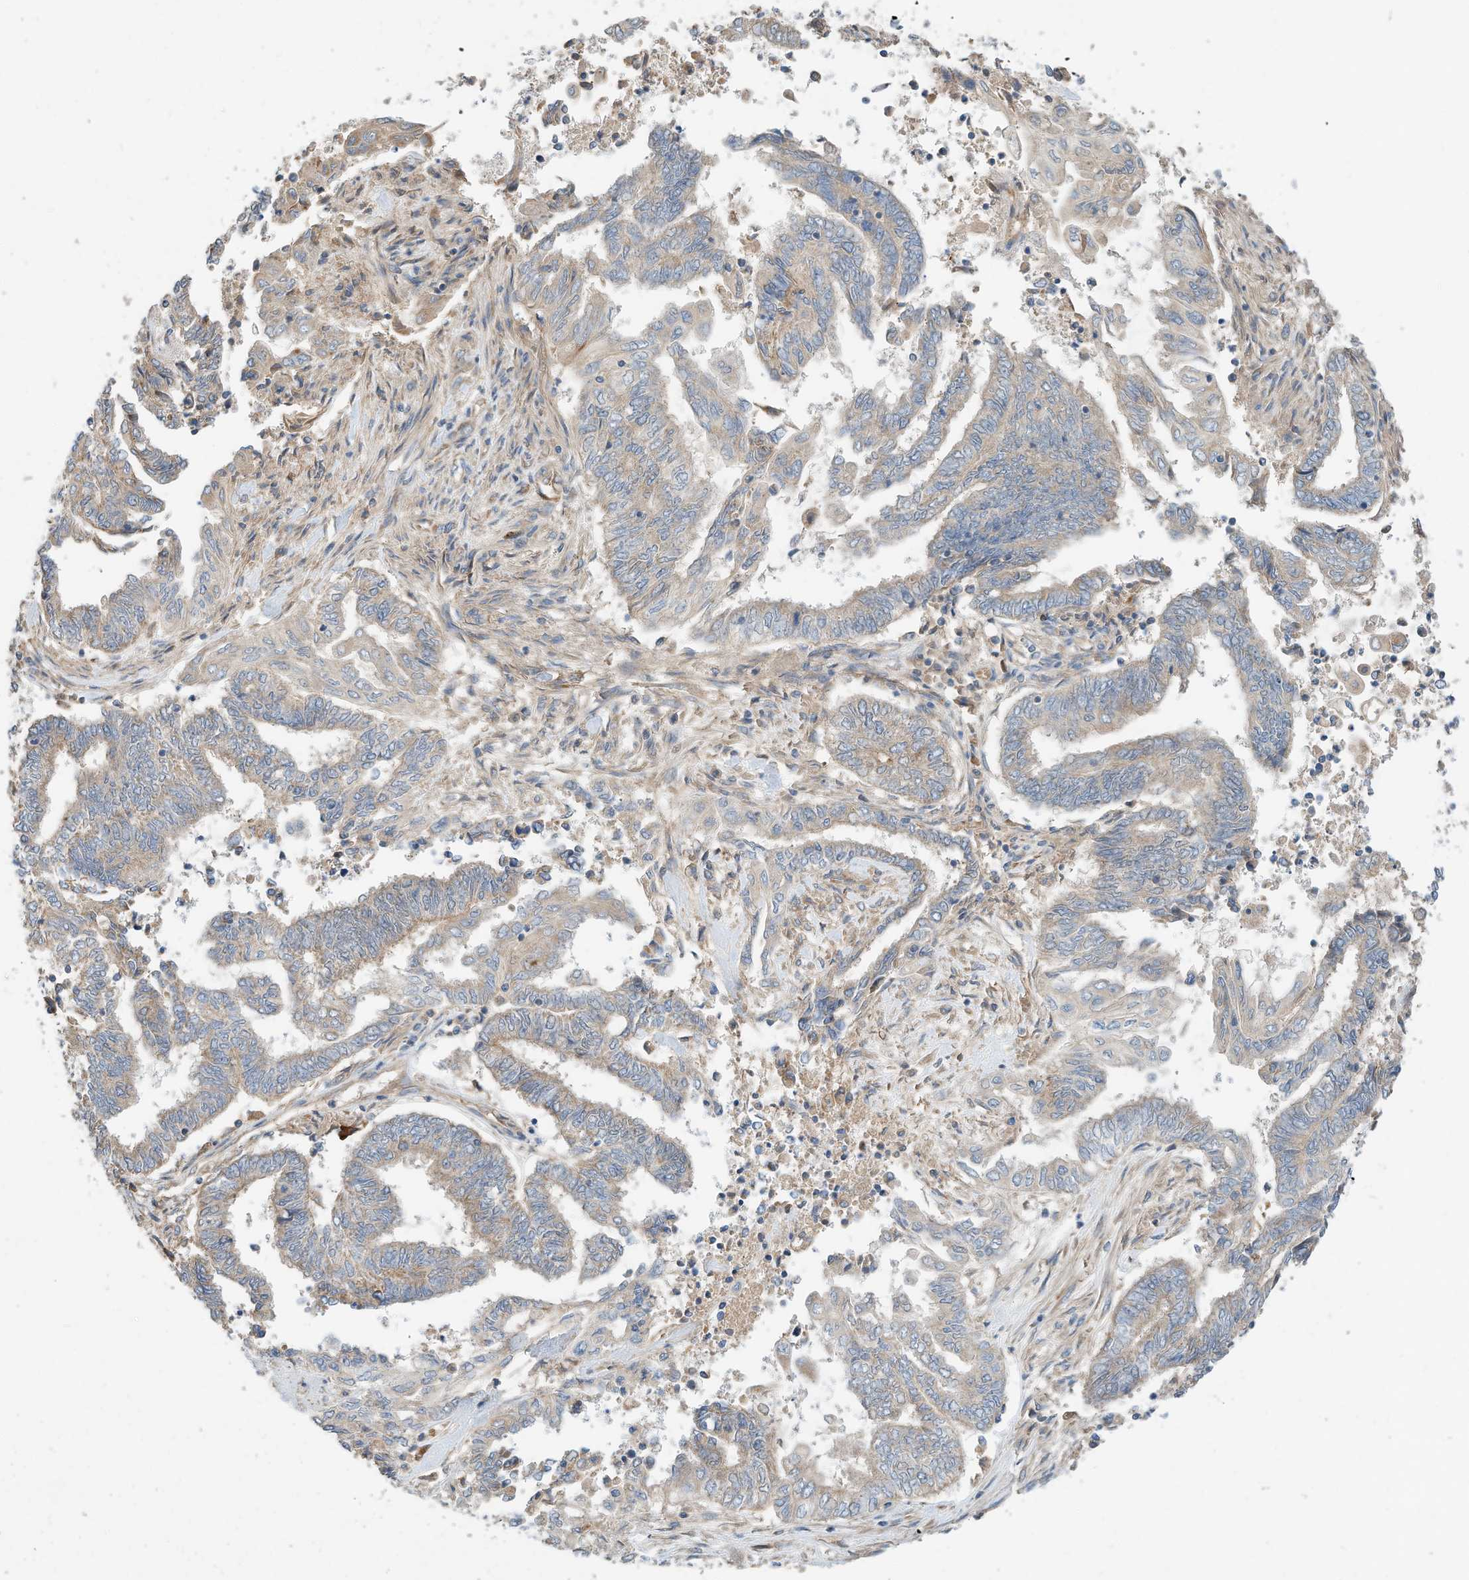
{"staining": {"intensity": "weak", "quantity": ">75%", "location": "cytoplasmic/membranous"}, "tissue": "endometrial cancer", "cell_type": "Tumor cells", "image_type": "cancer", "snomed": [{"axis": "morphology", "description": "Adenocarcinoma, NOS"}, {"axis": "topography", "description": "Uterus"}, {"axis": "topography", "description": "Endometrium"}], "caption": "Approximately >75% of tumor cells in human adenocarcinoma (endometrial) exhibit weak cytoplasmic/membranous protein expression as visualized by brown immunohistochemical staining.", "gene": "CPAMD8", "patient": {"sex": "female", "age": 70}}